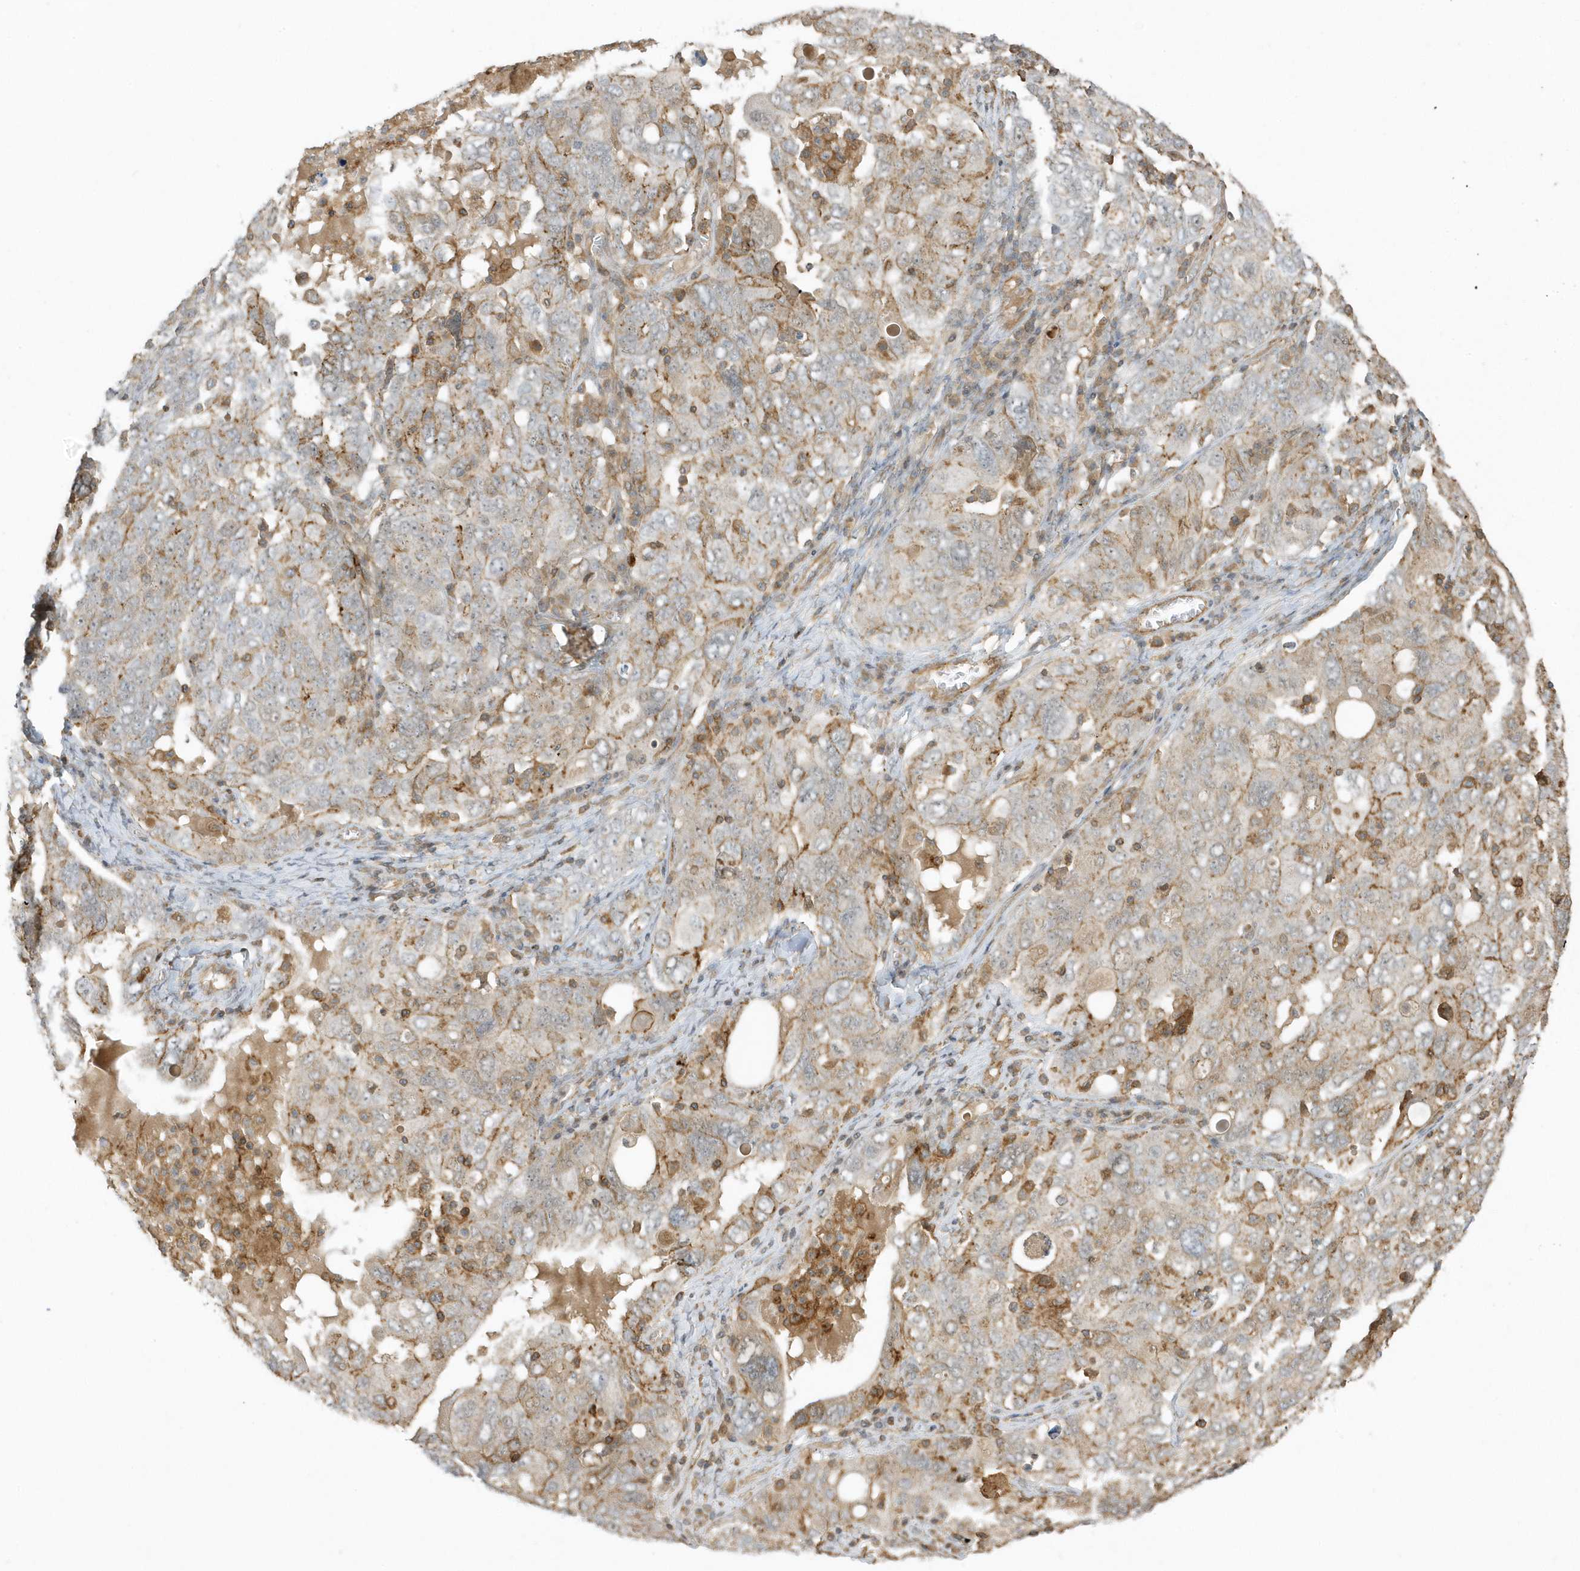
{"staining": {"intensity": "weak", "quantity": "<25%", "location": "cytoplasmic/membranous"}, "tissue": "ovarian cancer", "cell_type": "Tumor cells", "image_type": "cancer", "snomed": [{"axis": "morphology", "description": "Carcinoma, endometroid"}, {"axis": "topography", "description": "Ovary"}], "caption": "This is an immunohistochemistry photomicrograph of ovarian cancer (endometroid carcinoma). There is no staining in tumor cells.", "gene": "ZBTB8A", "patient": {"sex": "female", "age": 62}}